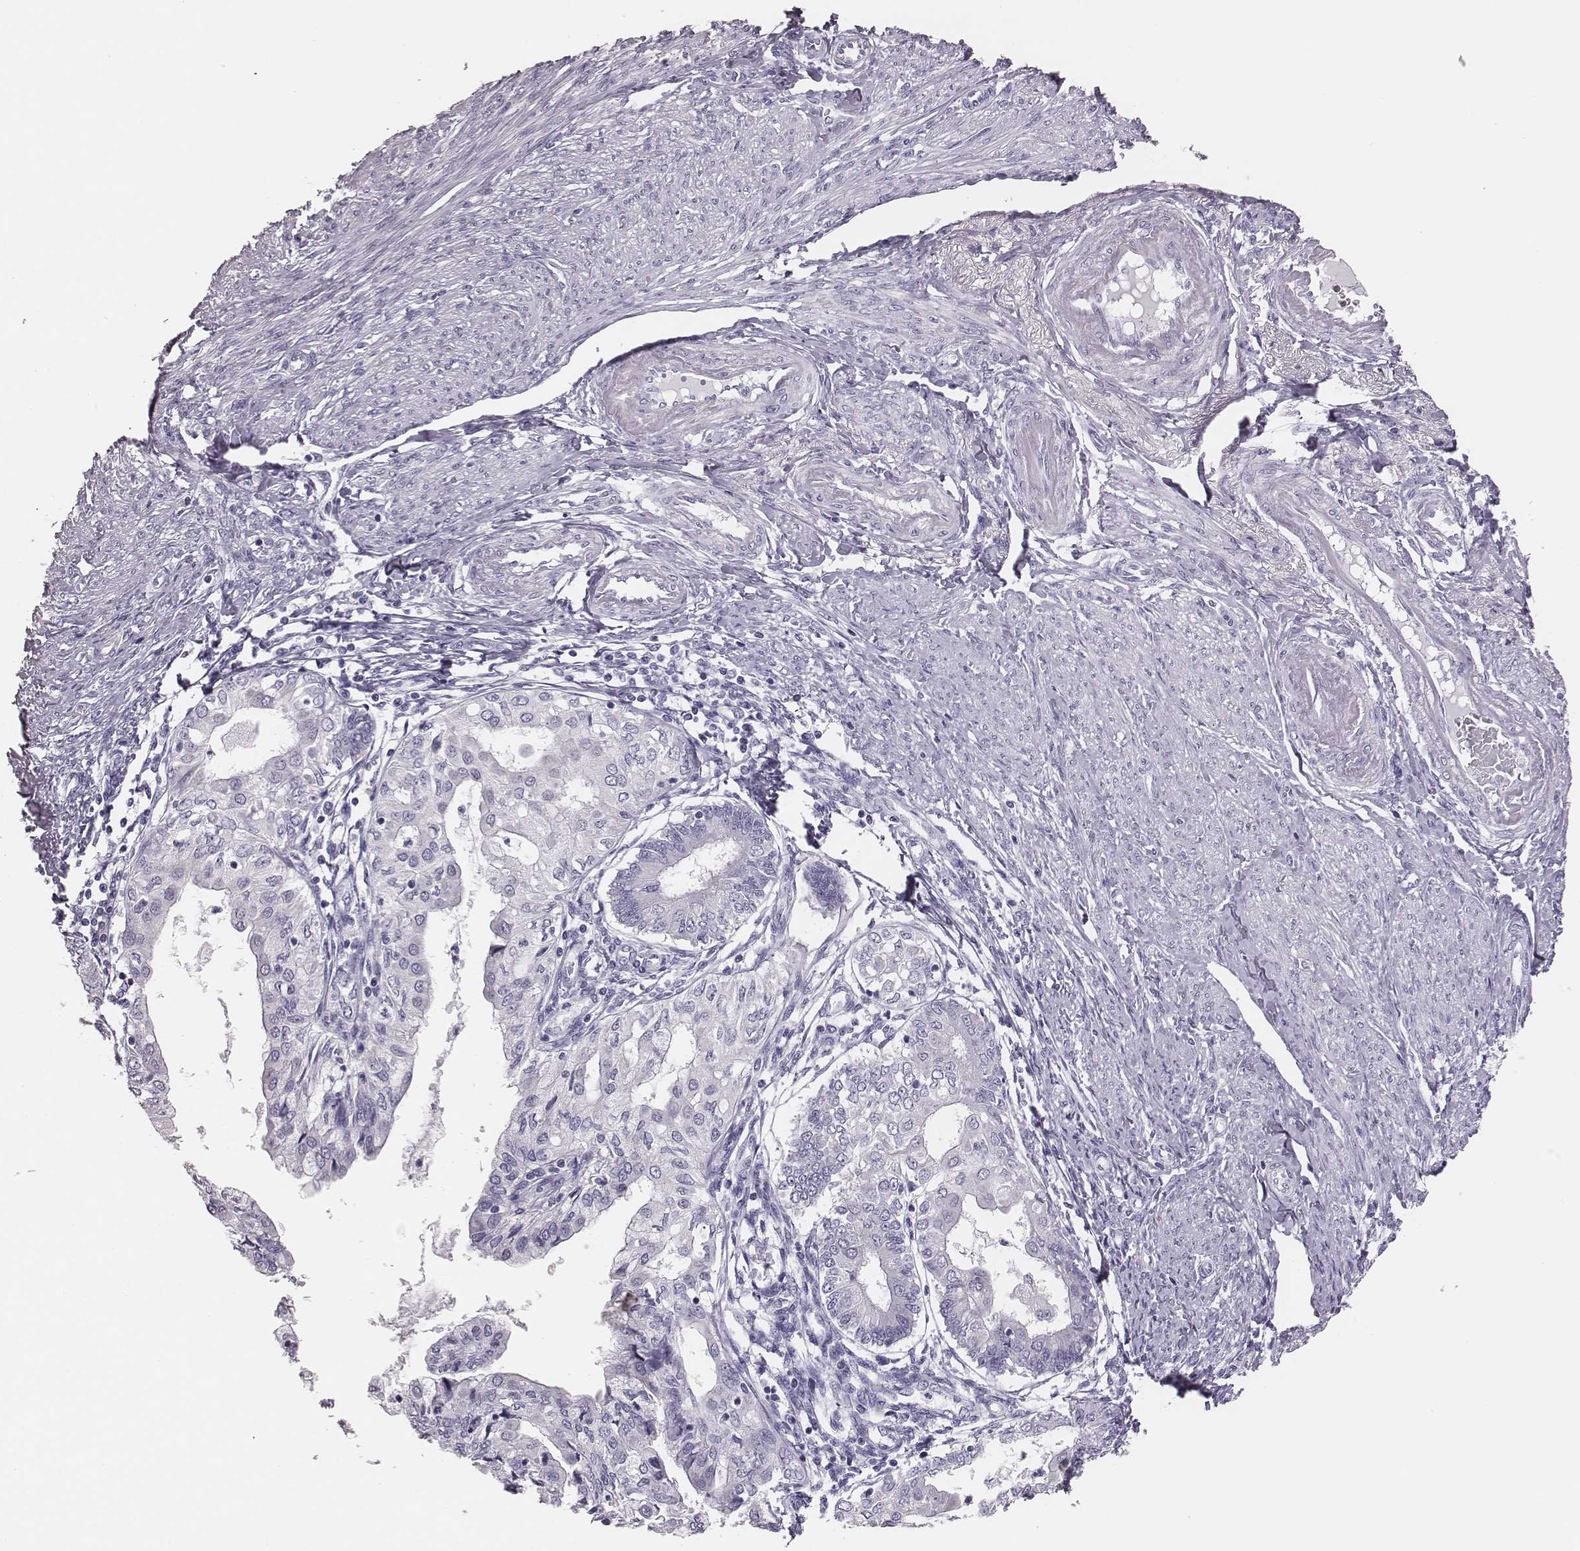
{"staining": {"intensity": "negative", "quantity": "none", "location": "none"}, "tissue": "endometrial cancer", "cell_type": "Tumor cells", "image_type": "cancer", "snomed": [{"axis": "morphology", "description": "Adenocarcinoma, NOS"}, {"axis": "topography", "description": "Endometrium"}], "caption": "Human endometrial adenocarcinoma stained for a protein using immunohistochemistry (IHC) shows no expression in tumor cells.", "gene": "H1-6", "patient": {"sex": "female", "age": 68}}